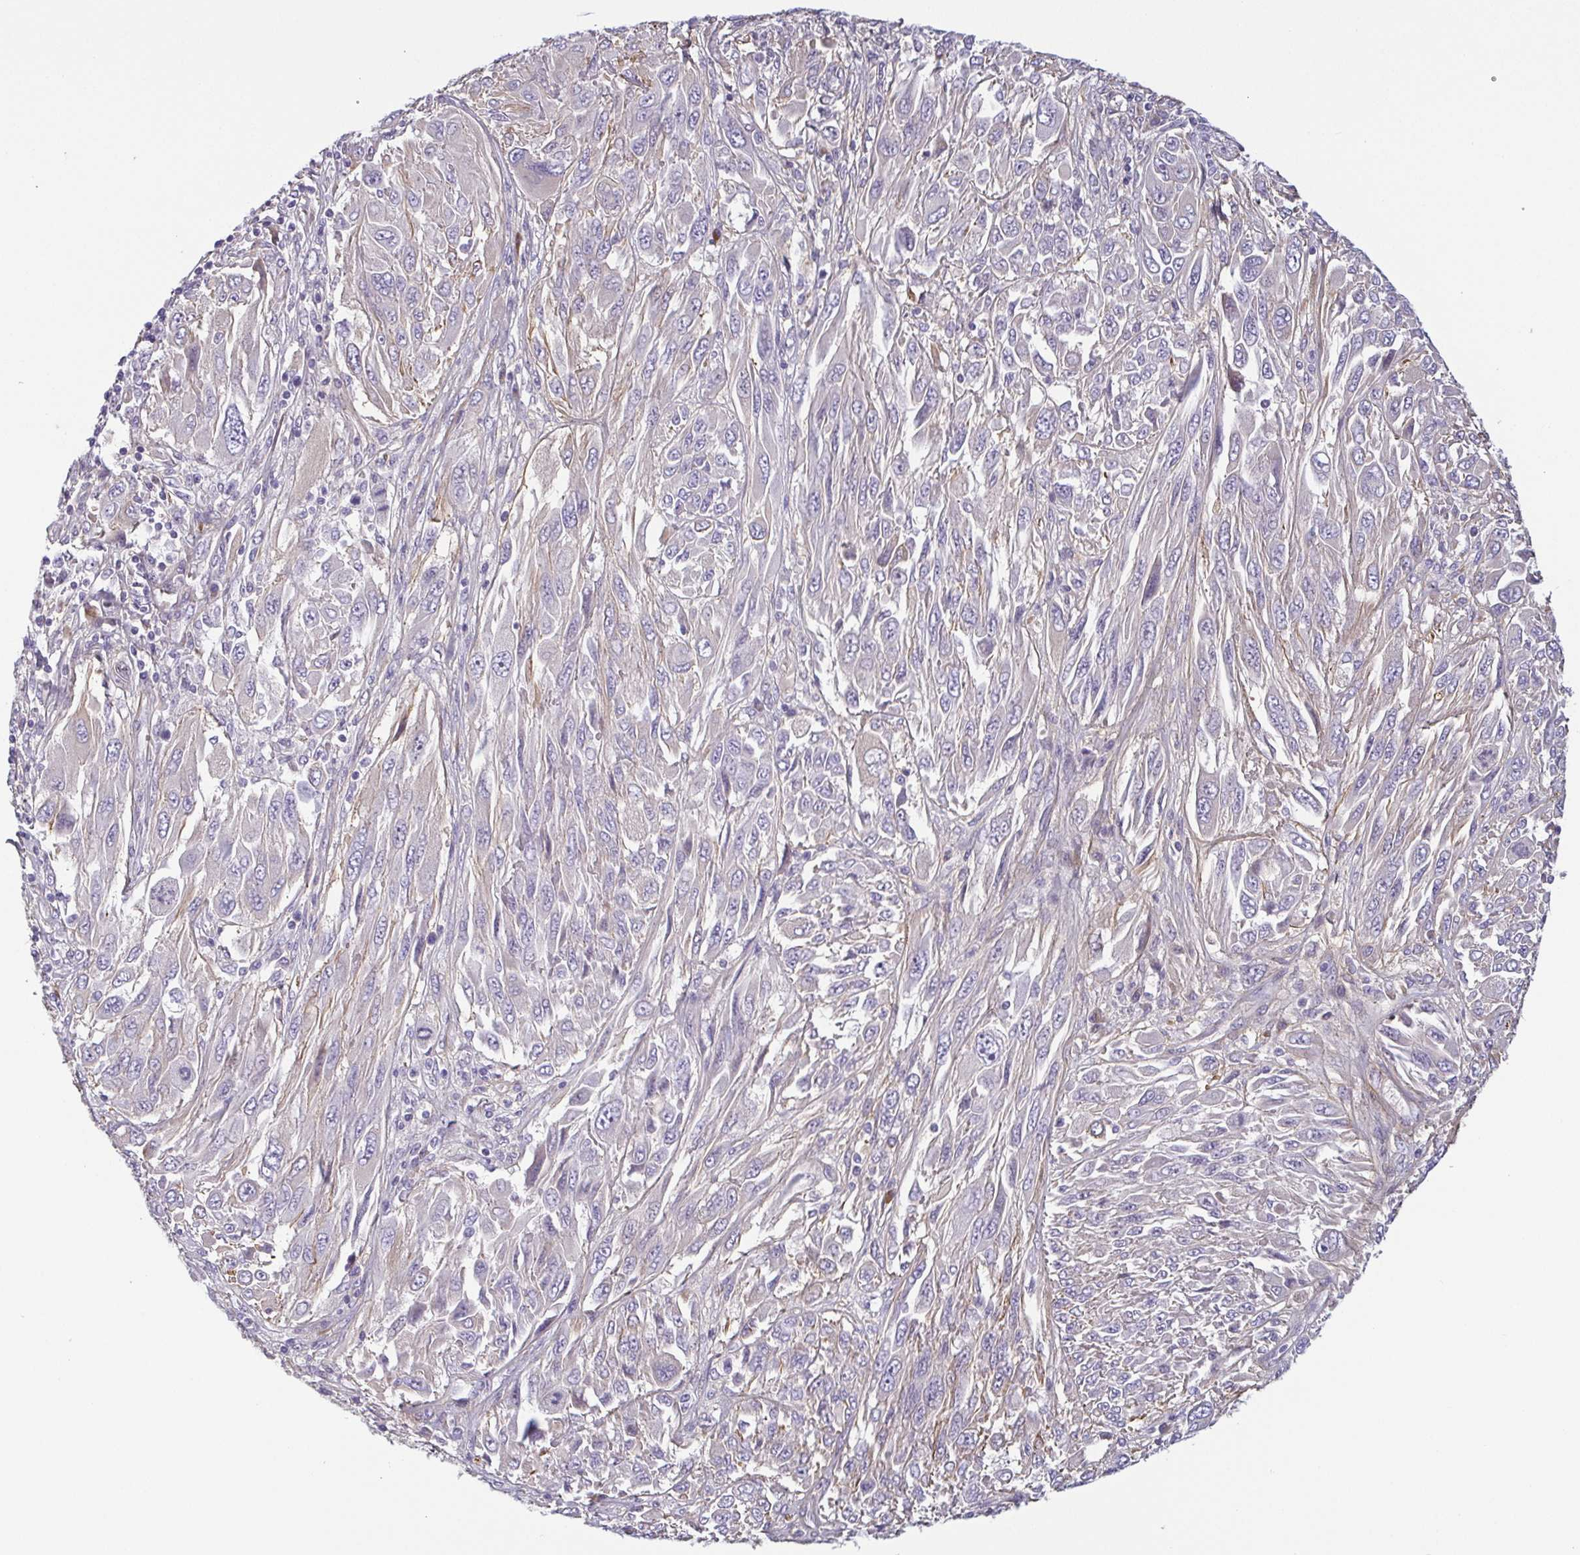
{"staining": {"intensity": "negative", "quantity": "none", "location": "none"}, "tissue": "melanoma", "cell_type": "Tumor cells", "image_type": "cancer", "snomed": [{"axis": "morphology", "description": "Malignant melanoma, NOS"}, {"axis": "topography", "description": "Skin"}], "caption": "Immunohistochemistry (IHC) photomicrograph of neoplastic tissue: human malignant melanoma stained with DAB demonstrates no significant protein expression in tumor cells. (DAB IHC visualized using brightfield microscopy, high magnification).", "gene": "ECM1", "patient": {"sex": "female", "age": 91}}